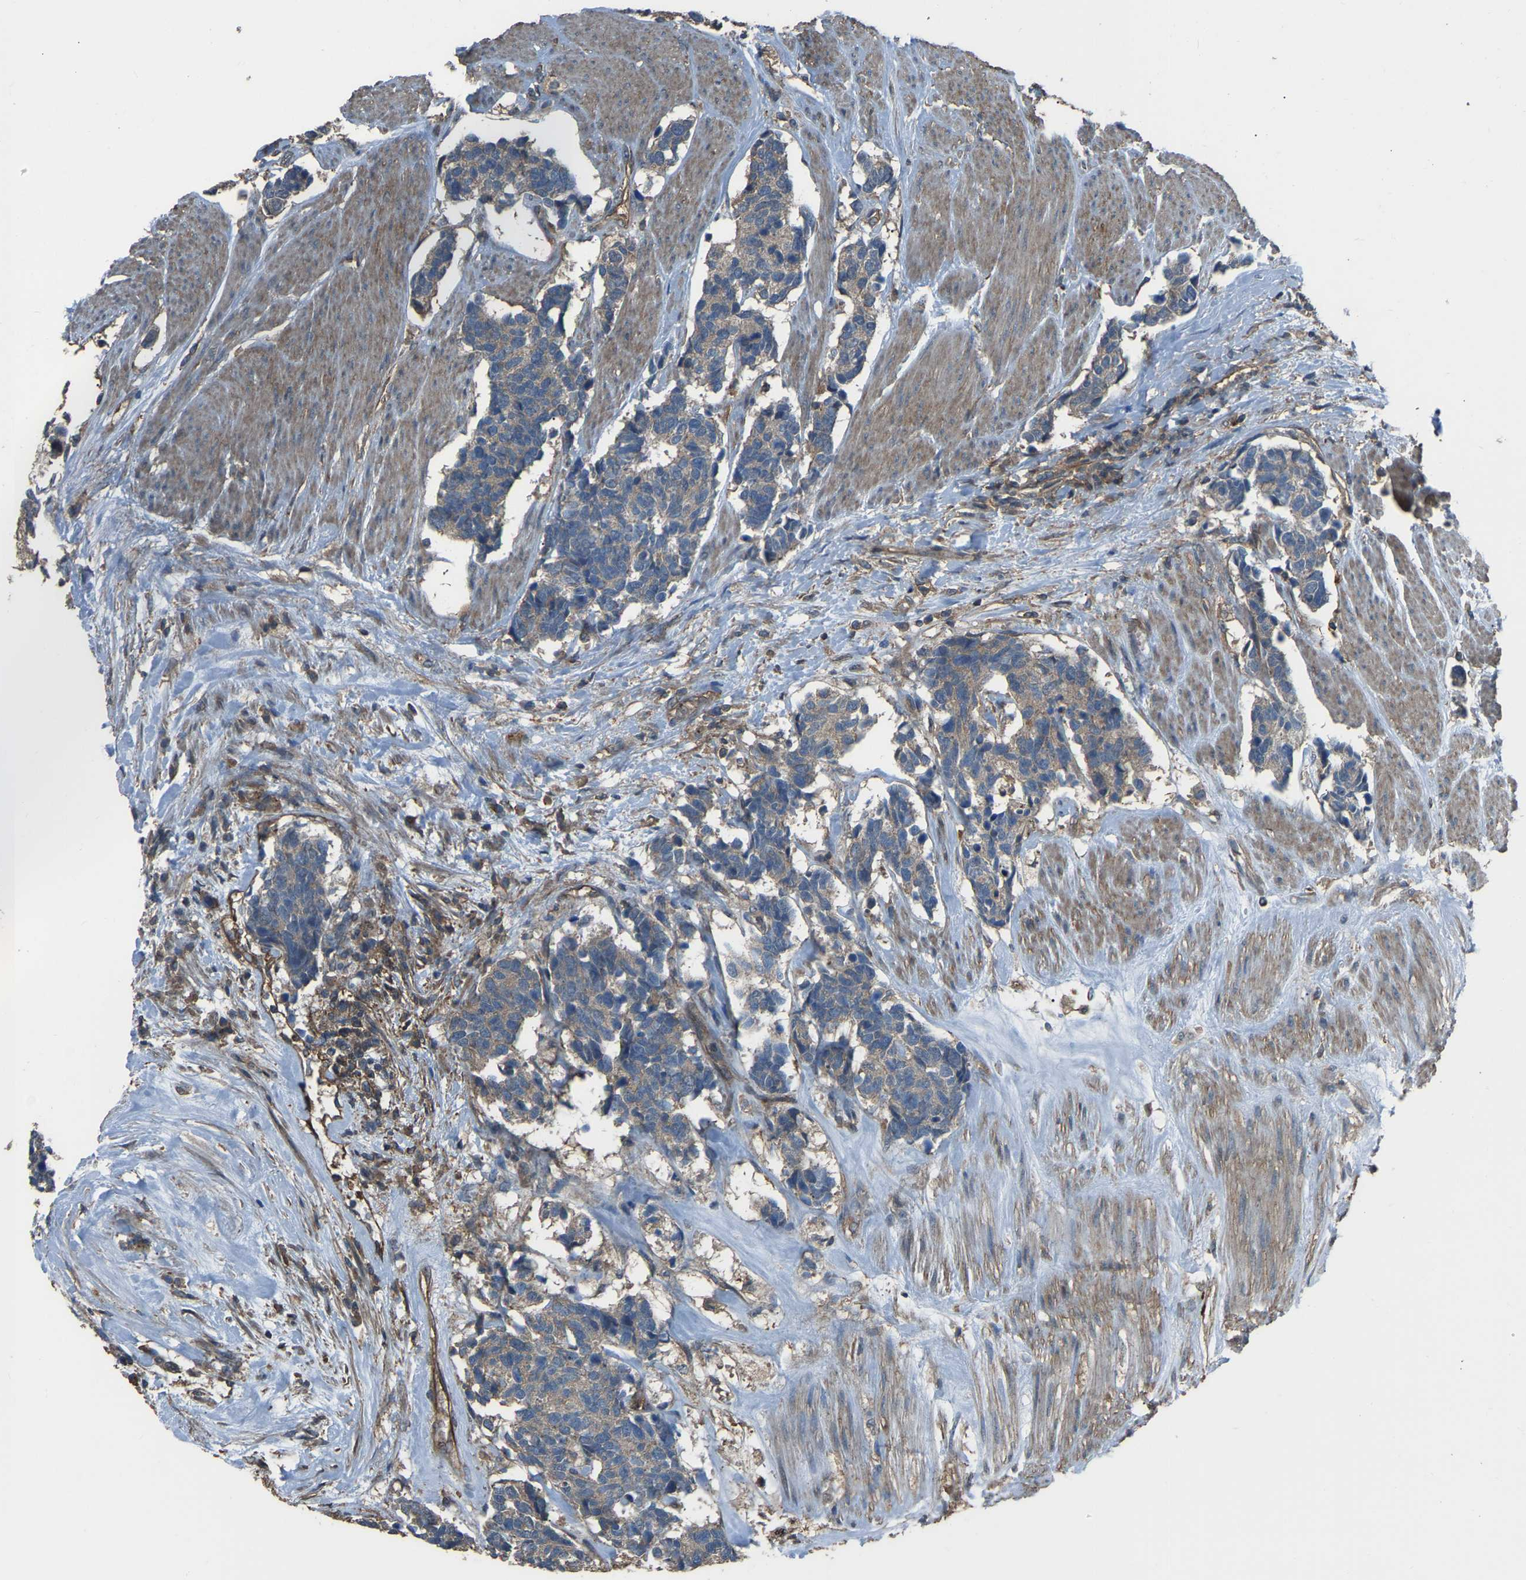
{"staining": {"intensity": "weak", "quantity": "25%-75%", "location": "cytoplasmic/membranous"}, "tissue": "carcinoid", "cell_type": "Tumor cells", "image_type": "cancer", "snomed": [{"axis": "morphology", "description": "Carcinoma, NOS"}, {"axis": "morphology", "description": "Carcinoid, malignant, NOS"}, {"axis": "topography", "description": "Urinary bladder"}], "caption": "Brown immunohistochemical staining in carcinoma shows weak cytoplasmic/membranous positivity in approximately 25%-75% of tumor cells.", "gene": "SLC4A2", "patient": {"sex": "male", "age": 57}}